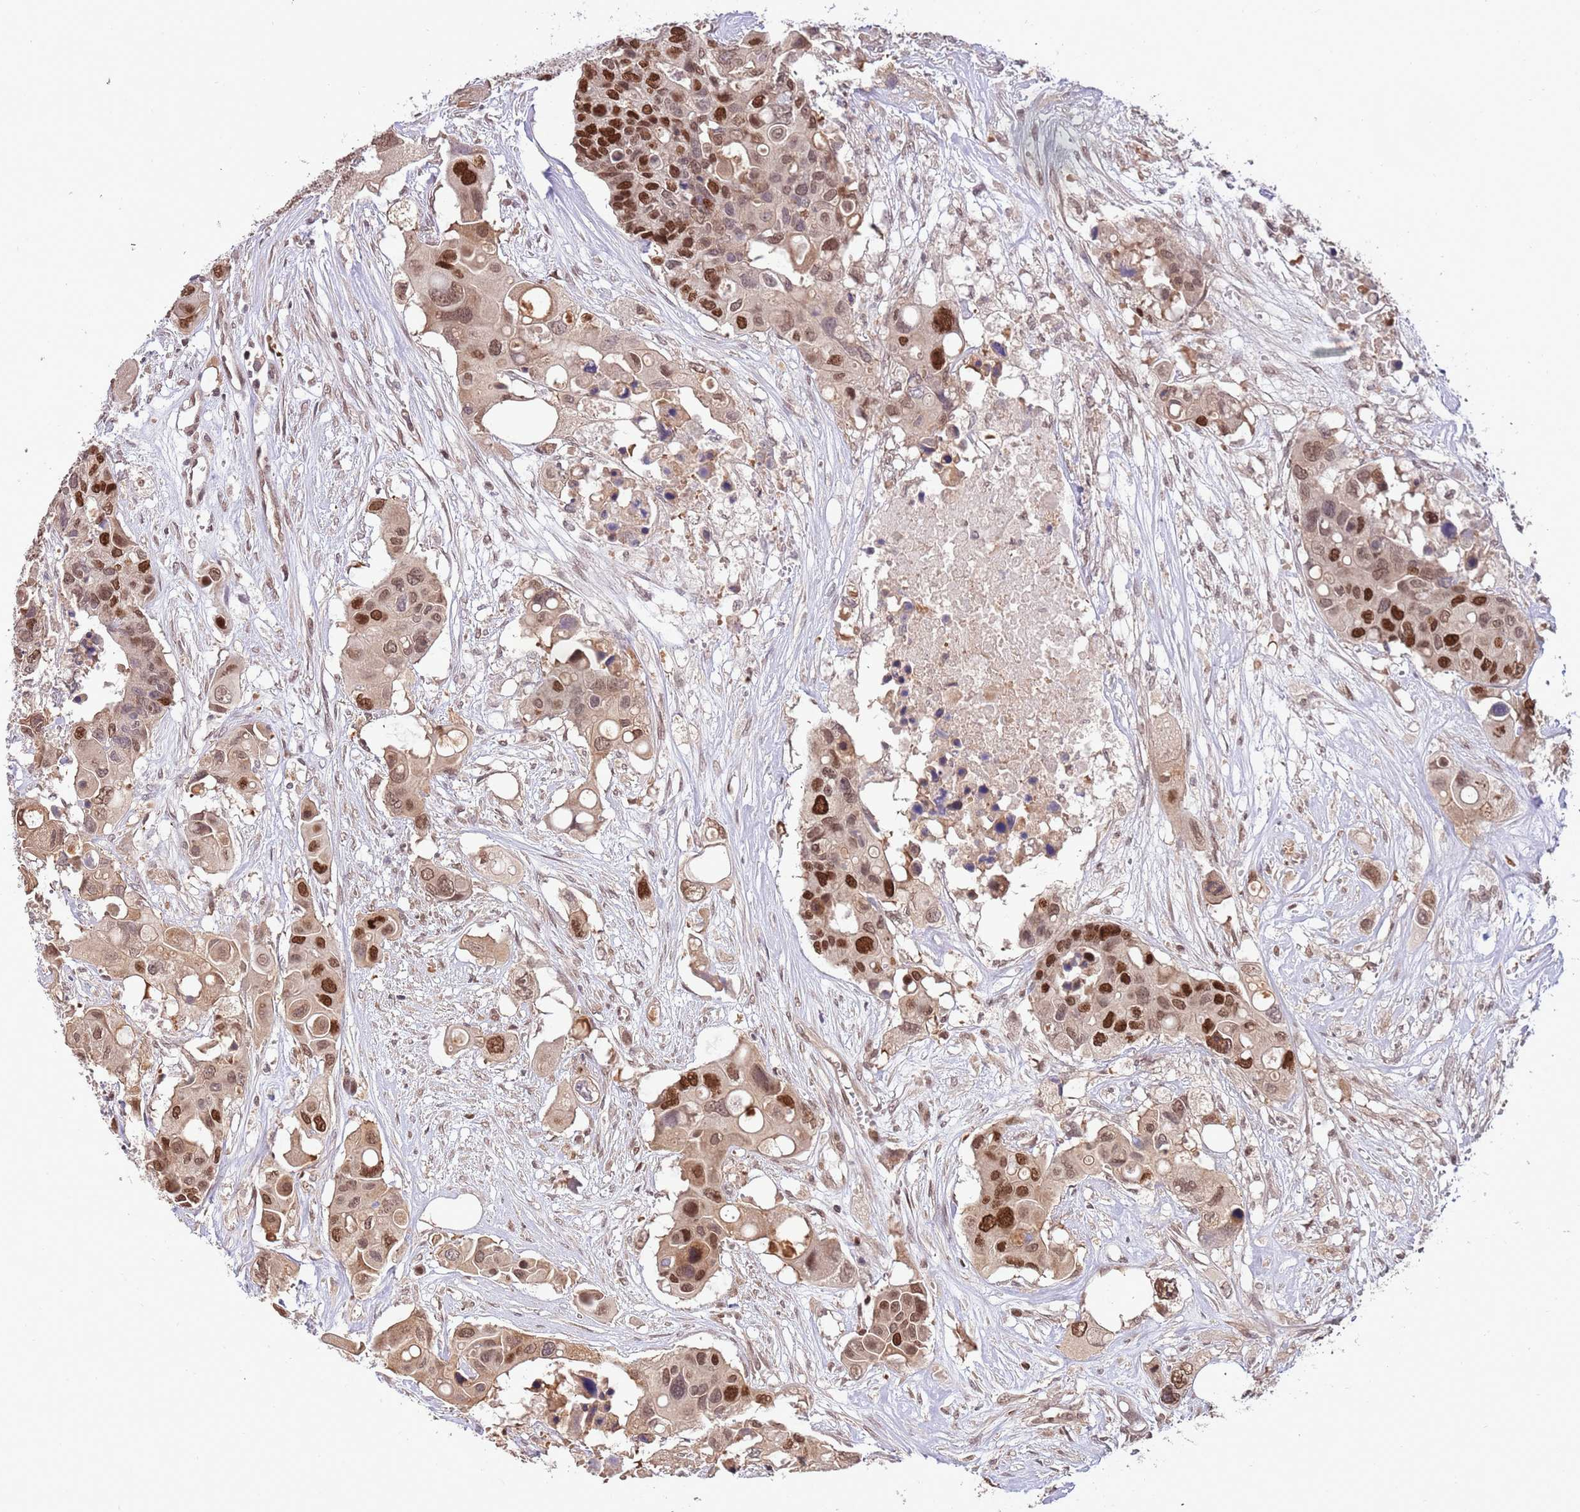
{"staining": {"intensity": "strong", "quantity": ">75%", "location": "nuclear"}, "tissue": "colorectal cancer", "cell_type": "Tumor cells", "image_type": "cancer", "snomed": [{"axis": "morphology", "description": "Adenocarcinoma, NOS"}, {"axis": "topography", "description": "Colon"}], "caption": "Immunohistochemistry (IHC) photomicrograph of colorectal cancer (adenocarcinoma) stained for a protein (brown), which displays high levels of strong nuclear staining in about >75% of tumor cells.", "gene": "RIF1", "patient": {"sex": "male", "age": 77}}